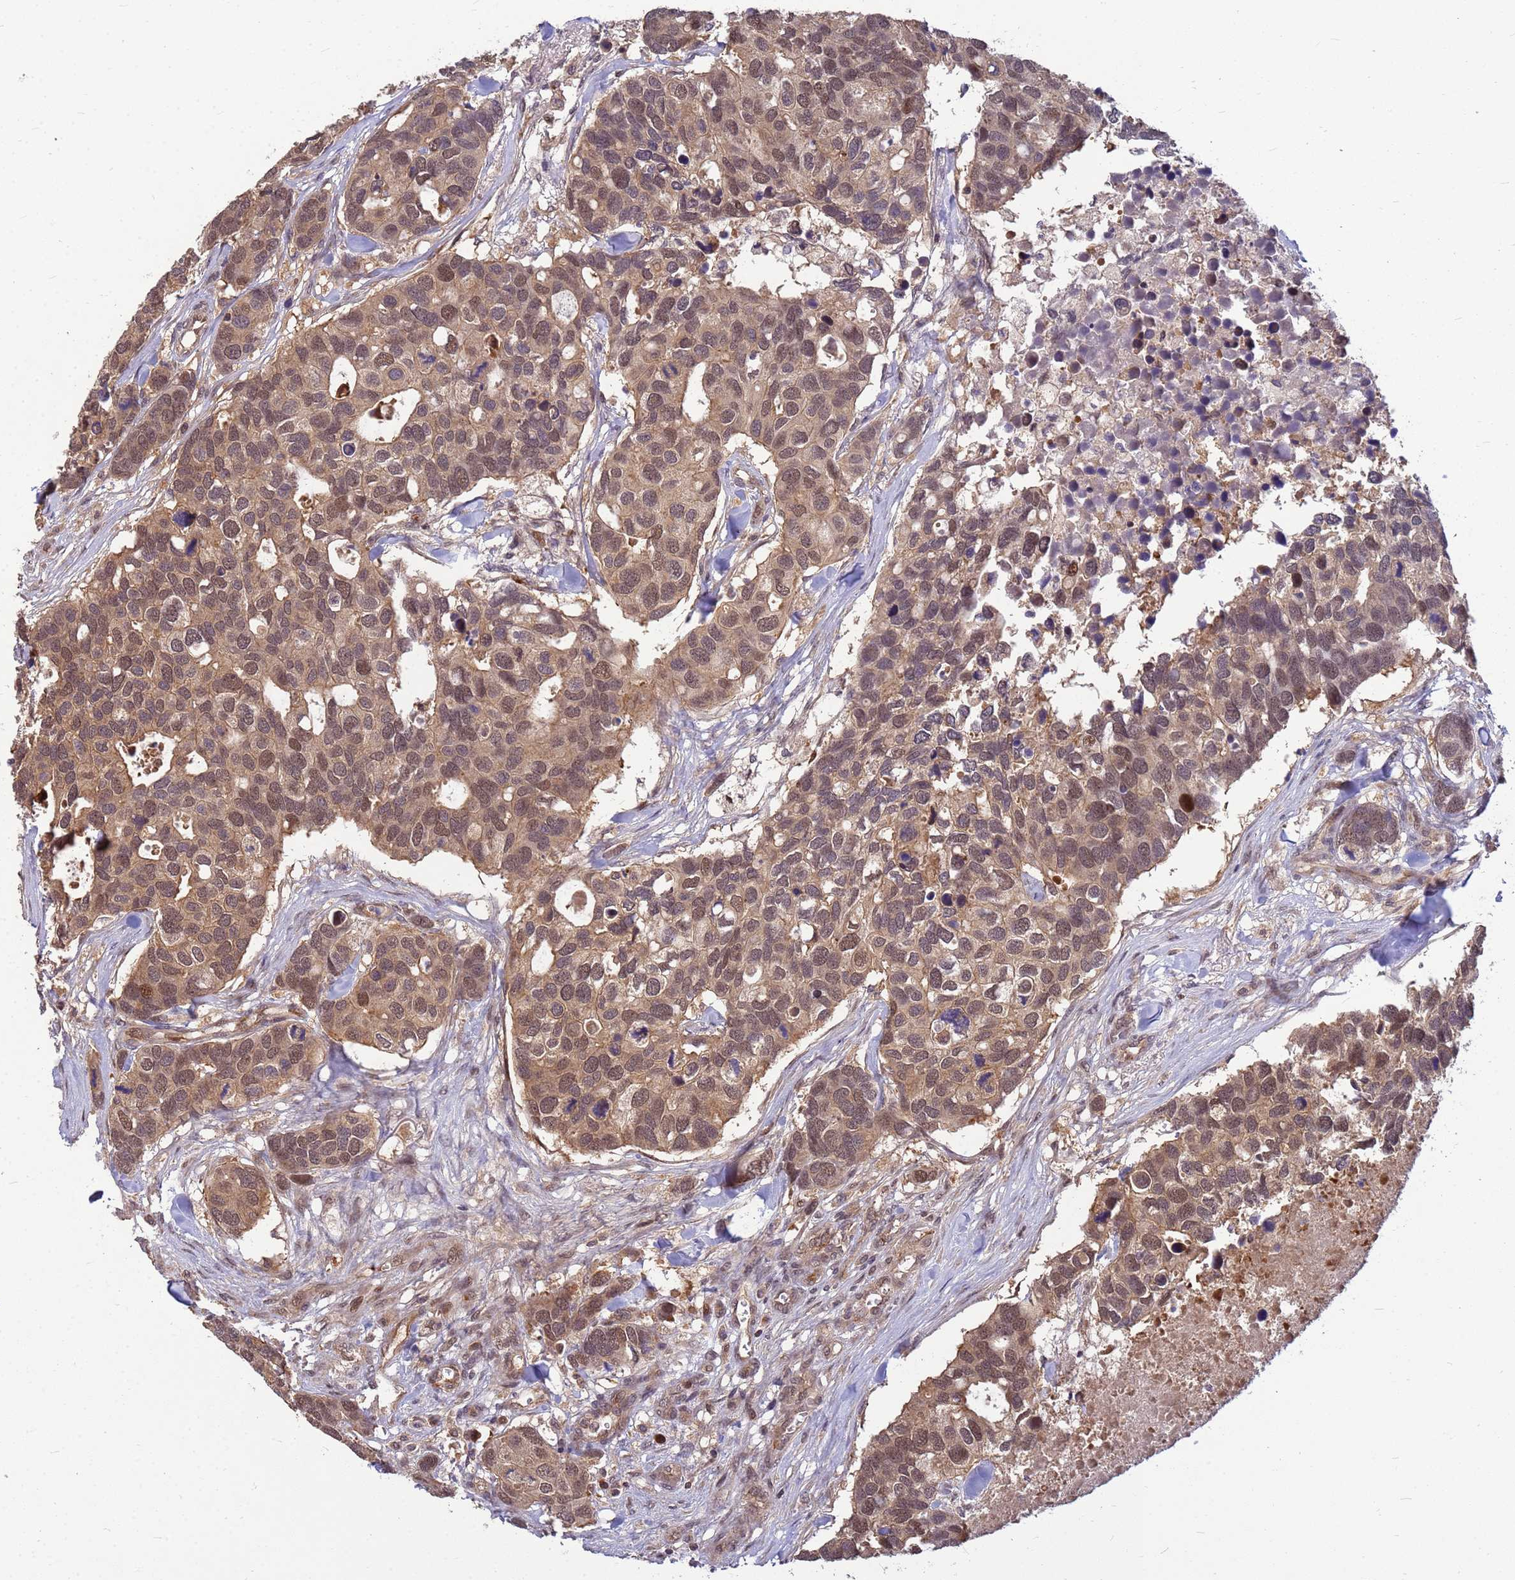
{"staining": {"intensity": "moderate", "quantity": ">75%", "location": "cytoplasmic/membranous,nuclear"}, "tissue": "breast cancer", "cell_type": "Tumor cells", "image_type": "cancer", "snomed": [{"axis": "morphology", "description": "Duct carcinoma"}, {"axis": "topography", "description": "Breast"}], "caption": "Human breast cancer stained with a brown dye displays moderate cytoplasmic/membranous and nuclear positive positivity in about >75% of tumor cells.", "gene": "DUS4L", "patient": {"sex": "female", "age": 83}}